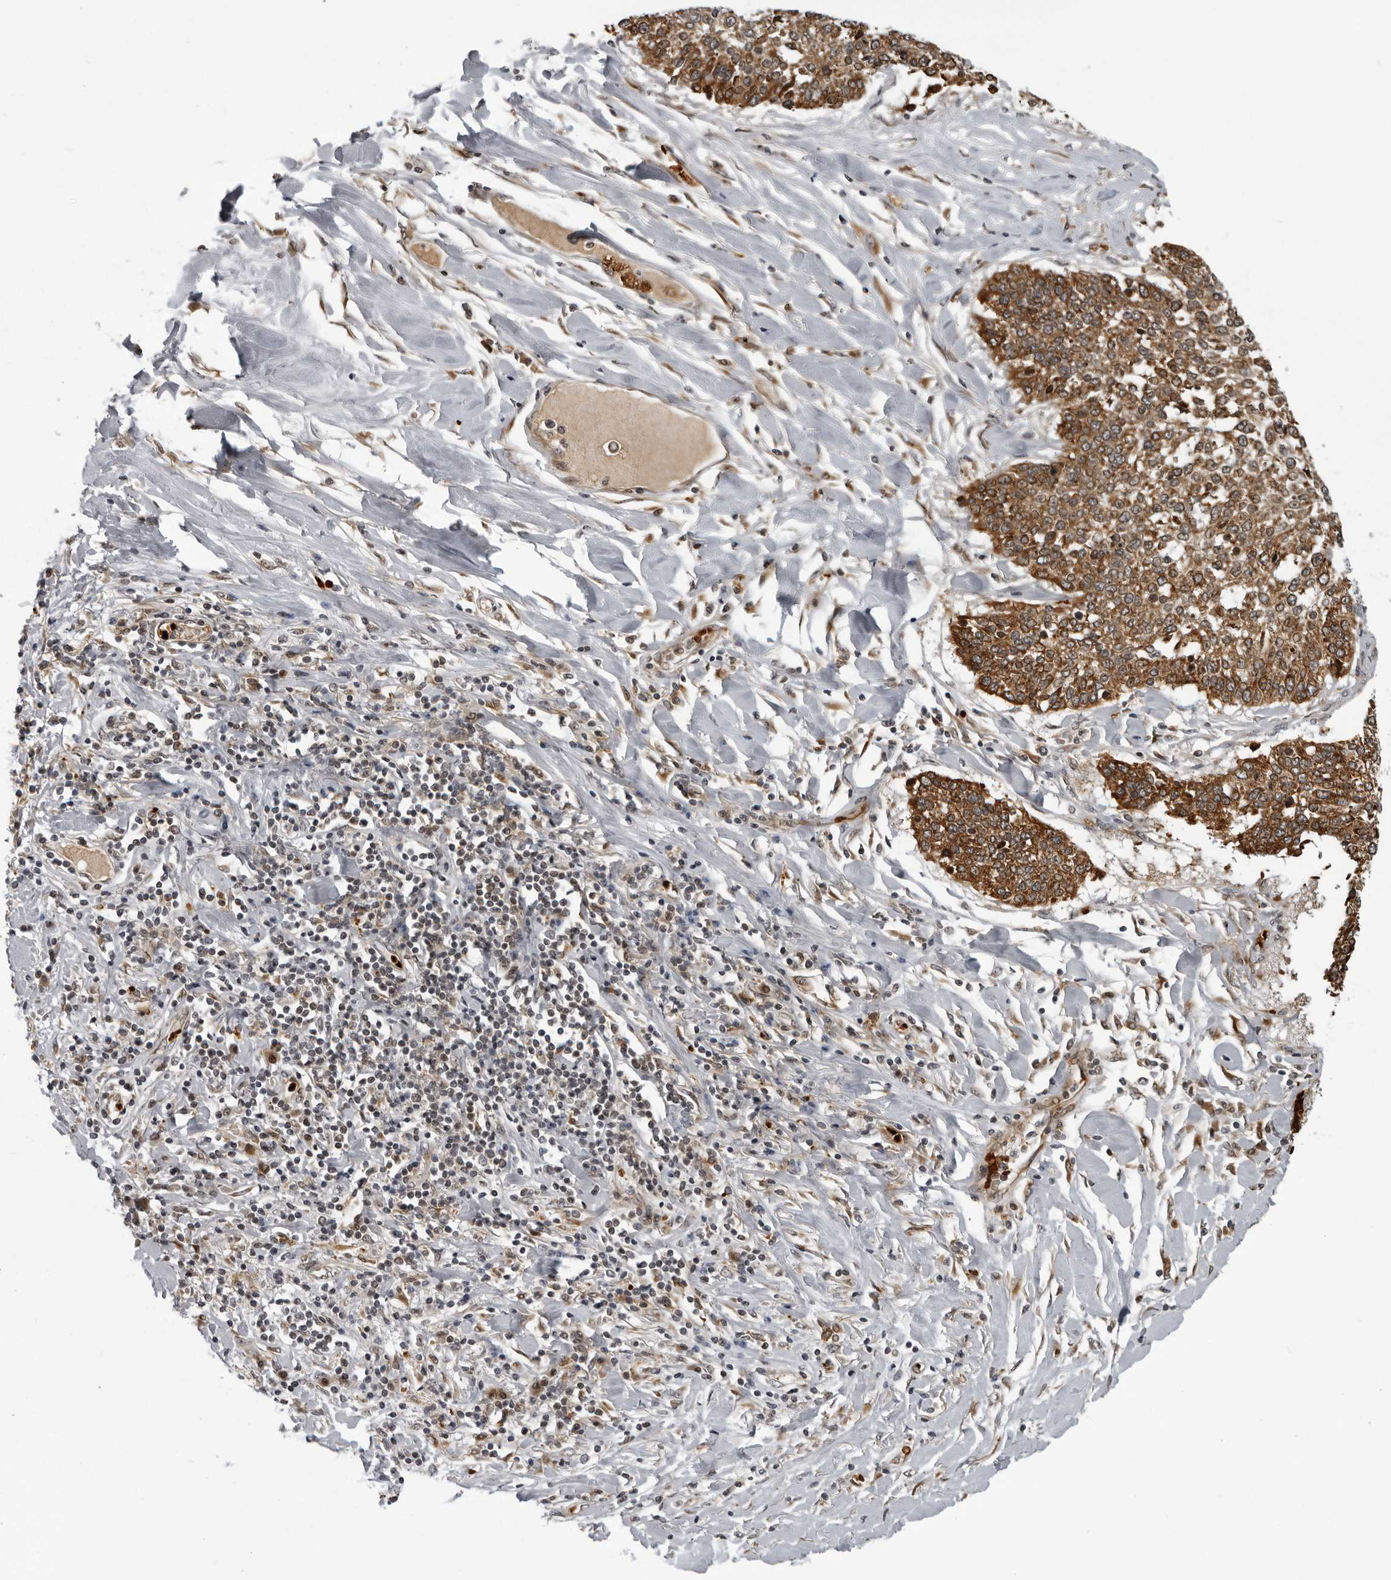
{"staining": {"intensity": "strong", "quantity": ">75%", "location": "cytoplasmic/membranous"}, "tissue": "lung cancer", "cell_type": "Tumor cells", "image_type": "cancer", "snomed": [{"axis": "morphology", "description": "Normal tissue, NOS"}, {"axis": "morphology", "description": "Squamous cell carcinoma, NOS"}, {"axis": "topography", "description": "Cartilage tissue"}, {"axis": "topography", "description": "Bronchus"}, {"axis": "topography", "description": "Lung"}, {"axis": "topography", "description": "Peripheral nerve tissue"}], "caption": "Lung squamous cell carcinoma stained with a protein marker demonstrates strong staining in tumor cells.", "gene": "THOP1", "patient": {"sex": "female", "age": 49}}